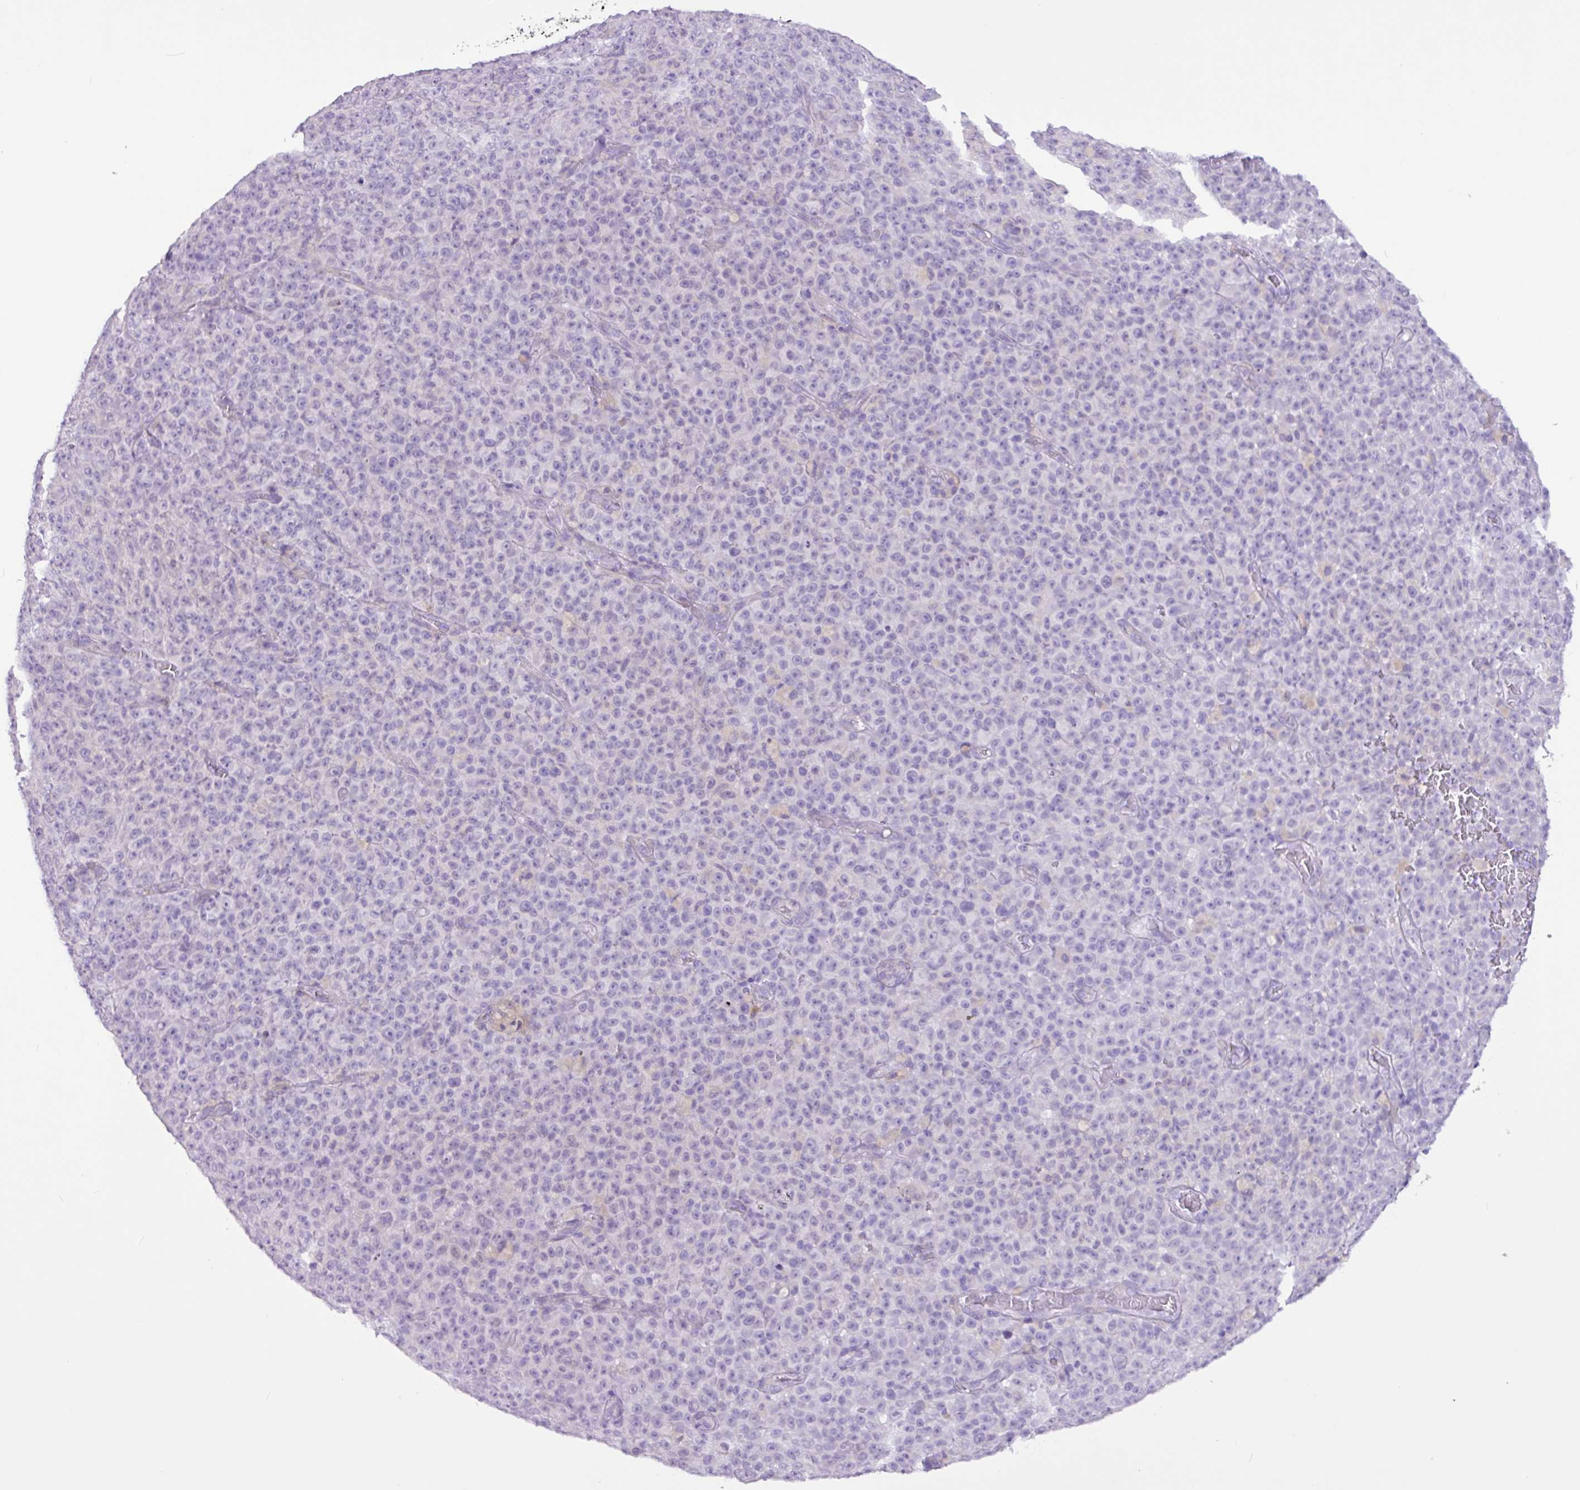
{"staining": {"intensity": "negative", "quantity": "none", "location": "none"}, "tissue": "melanoma", "cell_type": "Tumor cells", "image_type": "cancer", "snomed": [{"axis": "morphology", "description": "Malignant melanoma, NOS"}, {"axis": "topography", "description": "Skin"}], "caption": "High magnification brightfield microscopy of malignant melanoma stained with DAB (brown) and counterstained with hematoxylin (blue): tumor cells show no significant positivity.", "gene": "SLC38A1", "patient": {"sex": "female", "age": 82}}